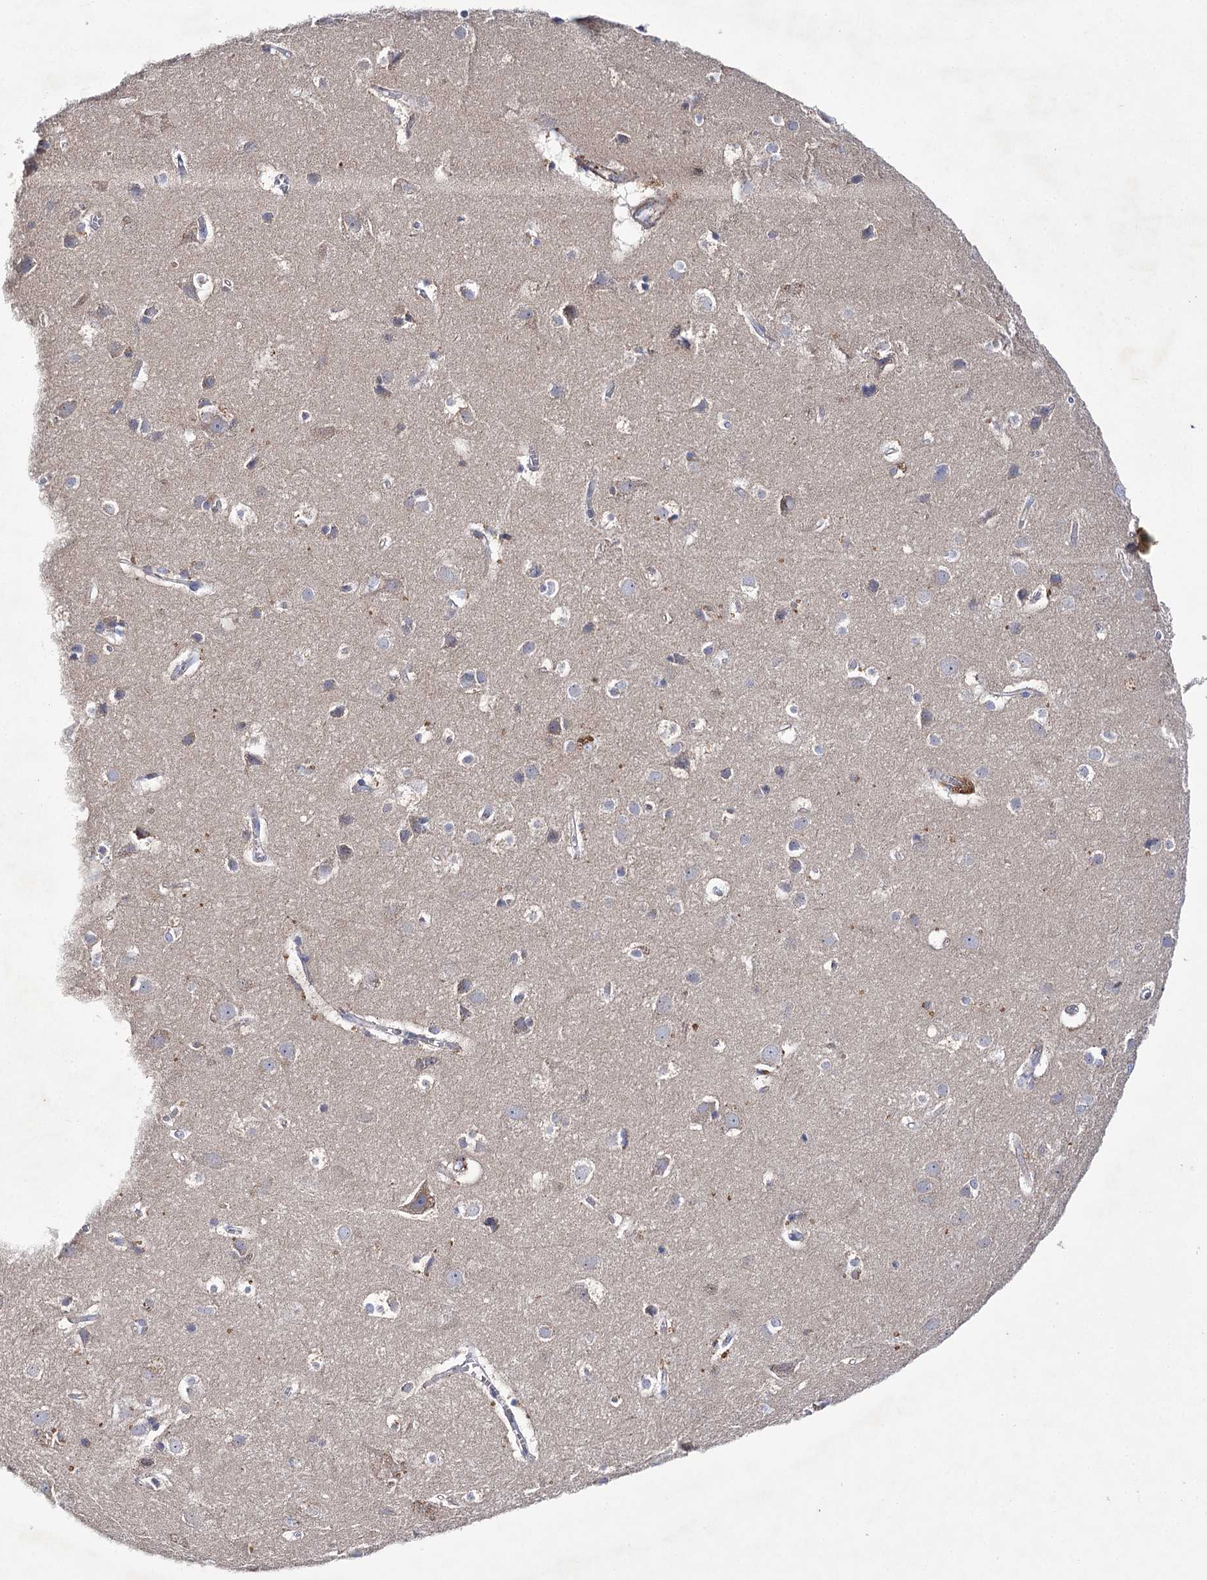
{"staining": {"intensity": "strong", "quantity": "<25%", "location": "cytoplasmic/membranous"}, "tissue": "cerebral cortex", "cell_type": "Endothelial cells", "image_type": "normal", "snomed": [{"axis": "morphology", "description": "Normal tissue, NOS"}, {"axis": "topography", "description": "Cerebral cortex"}], "caption": "This image exhibits normal cerebral cortex stained with IHC to label a protein in brown. The cytoplasmic/membranous of endothelial cells show strong positivity for the protein. Nuclei are counter-stained blue.", "gene": "COX15", "patient": {"sex": "male", "age": 54}}